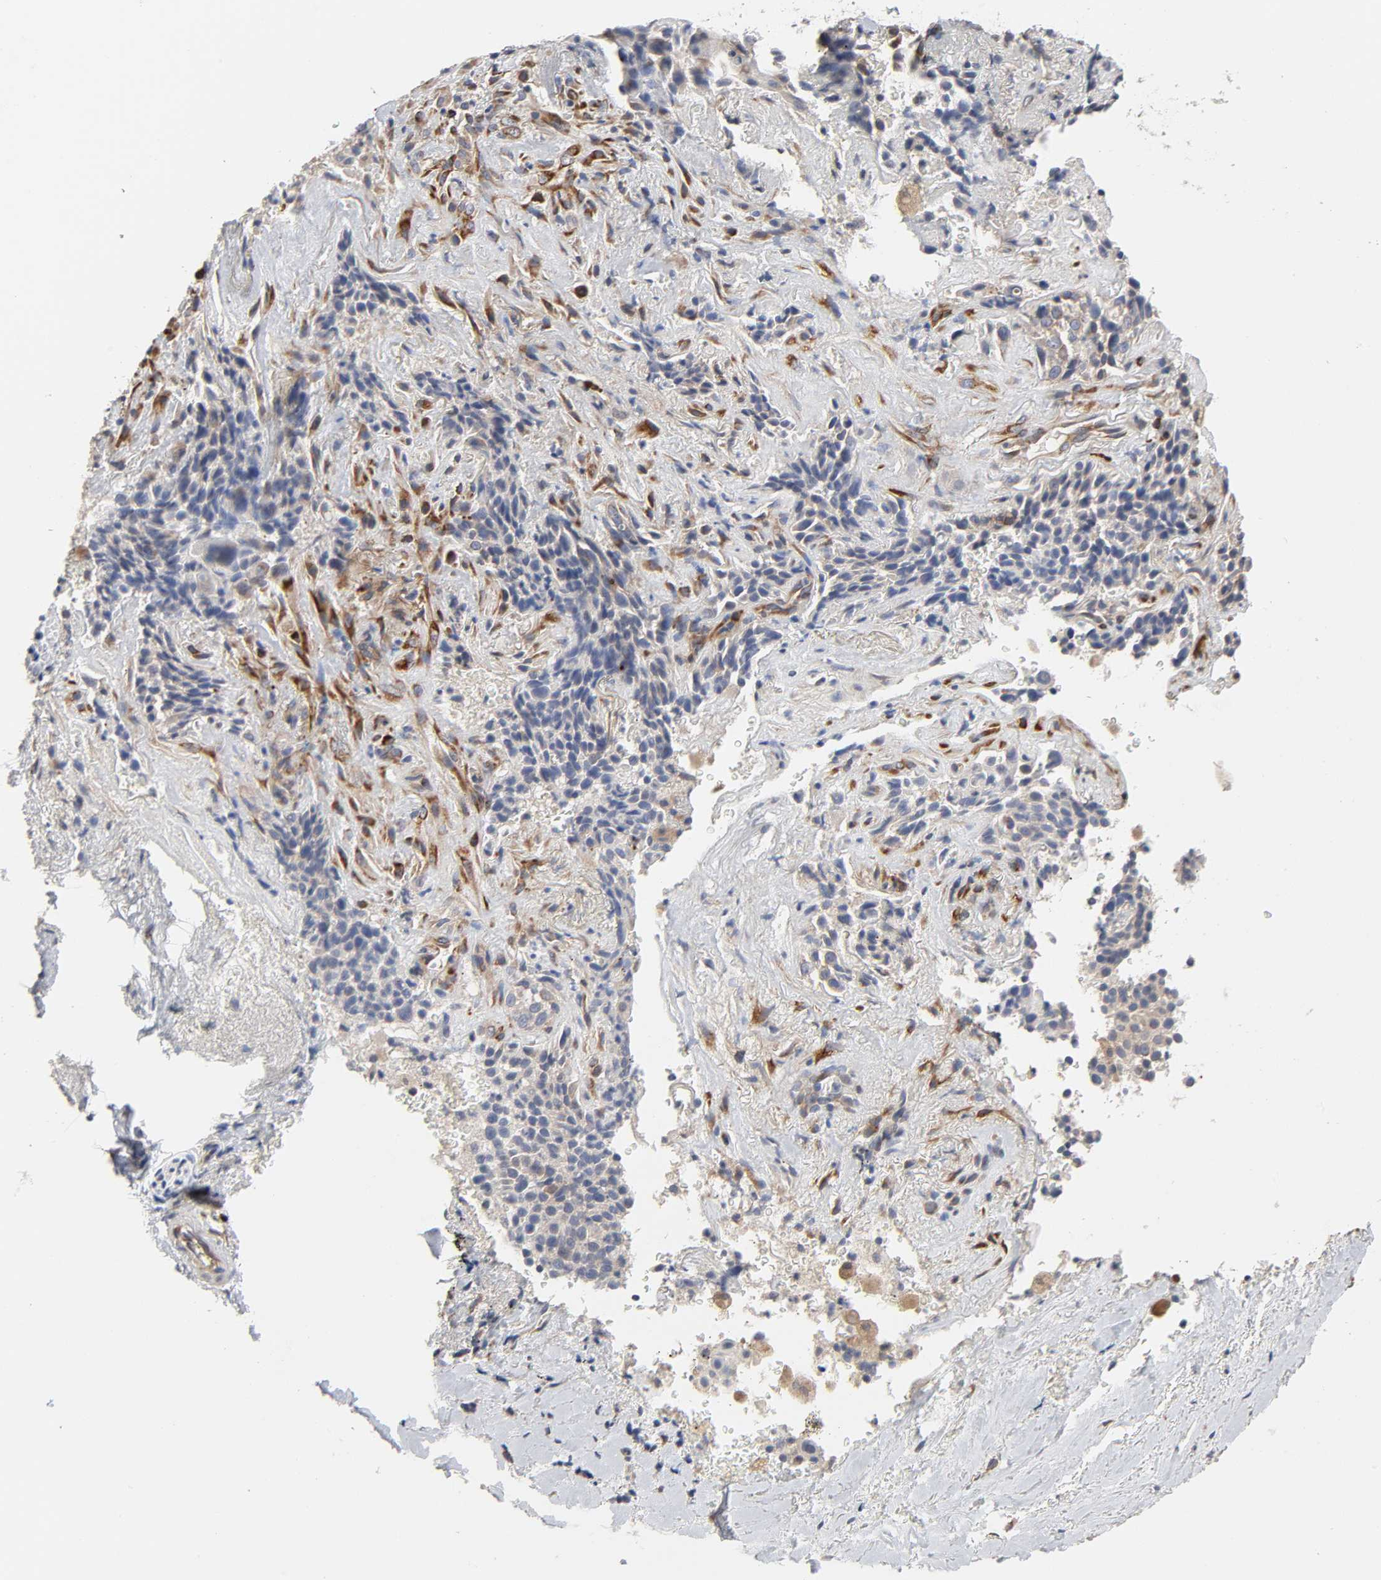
{"staining": {"intensity": "negative", "quantity": "none", "location": "none"}, "tissue": "lung cancer", "cell_type": "Tumor cells", "image_type": "cancer", "snomed": [{"axis": "morphology", "description": "Squamous cell carcinoma, NOS"}, {"axis": "topography", "description": "Lung"}], "caption": "Lung squamous cell carcinoma stained for a protein using immunohistochemistry reveals no positivity tumor cells.", "gene": "HDLBP", "patient": {"sex": "male", "age": 54}}